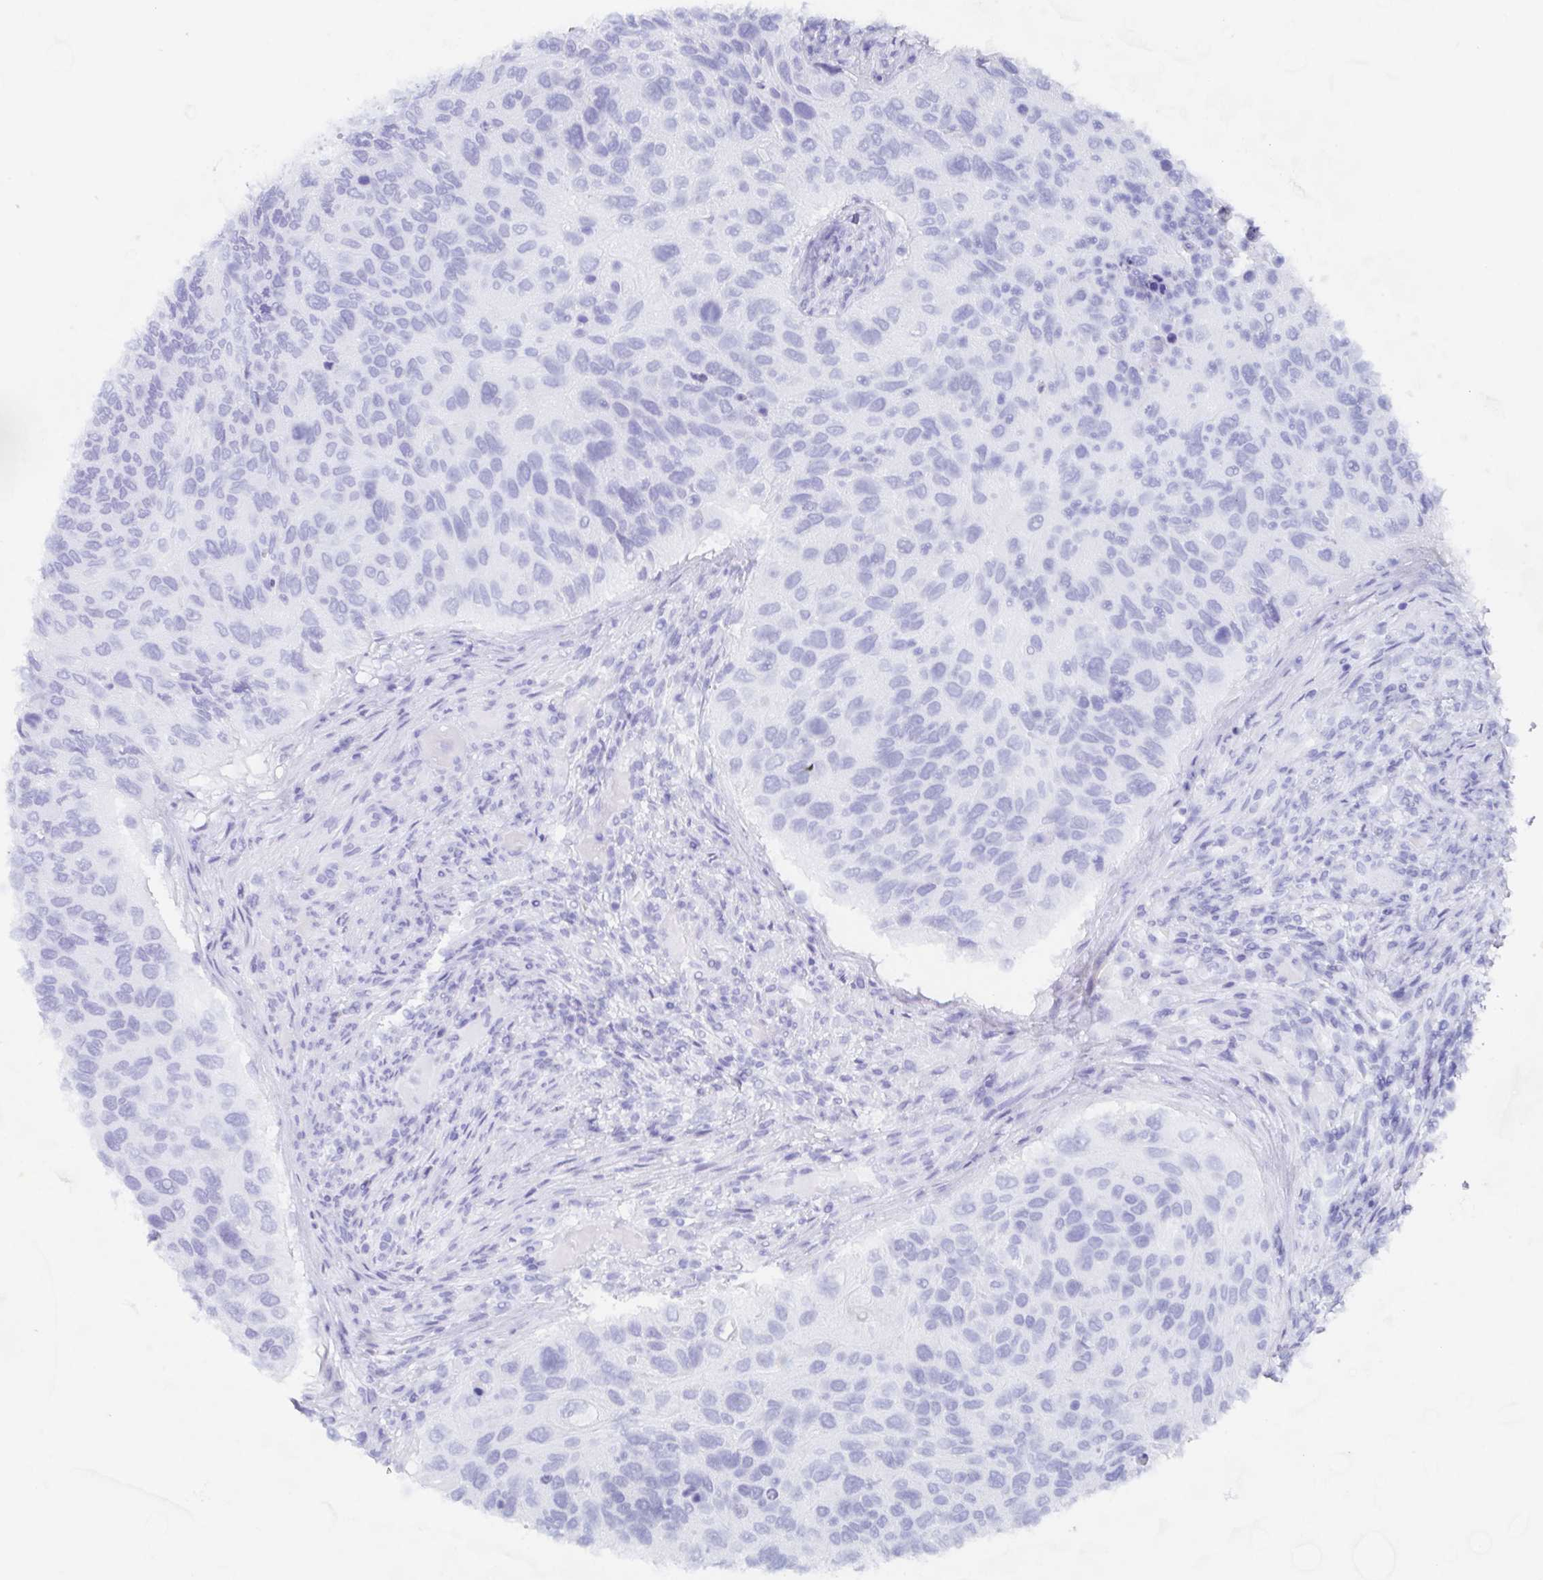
{"staining": {"intensity": "negative", "quantity": "none", "location": "none"}, "tissue": "urothelial cancer", "cell_type": "Tumor cells", "image_type": "cancer", "snomed": [{"axis": "morphology", "description": "Urothelial carcinoma, High grade"}, {"axis": "topography", "description": "Urinary bladder"}], "caption": "DAB (3,3'-diaminobenzidine) immunohistochemical staining of high-grade urothelial carcinoma reveals no significant expression in tumor cells. (Brightfield microscopy of DAB (3,3'-diaminobenzidine) immunohistochemistry (IHC) at high magnification).", "gene": "POU2F3", "patient": {"sex": "female", "age": 60}}